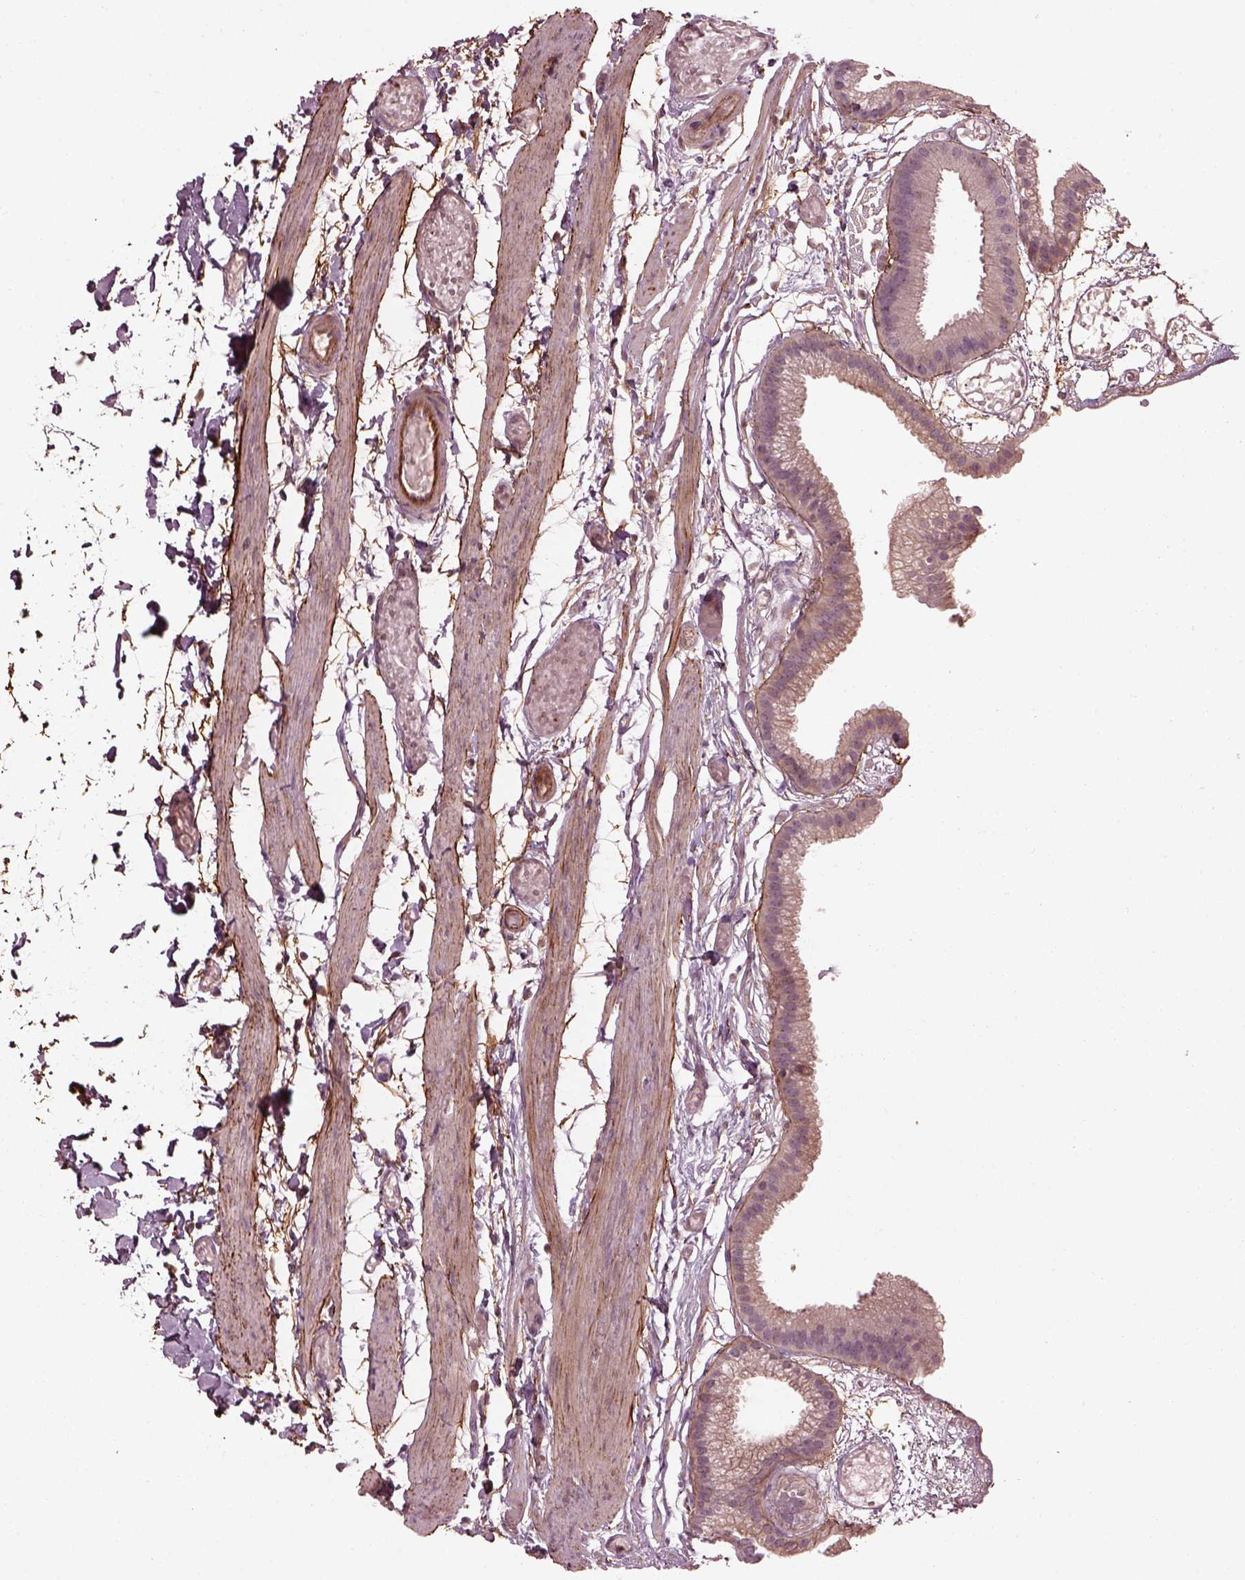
{"staining": {"intensity": "weak", "quantity": "25%-75%", "location": "cytoplasmic/membranous"}, "tissue": "gallbladder", "cell_type": "Glandular cells", "image_type": "normal", "snomed": [{"axis": "morphology", "description": "Normal tissue, NOS"}, {"axis": "topography", "description": "Gallbladder"}], "caption": "Normal gallbladder exhibits weak cytoplasmic/membranous positivity in about 25%-75% of glandular cells (brown staining indicates protein expression, while blue staining denotes nuclei)..", "gene": "EFEMP1", "patient": {"sex": "female", "age": 45}}